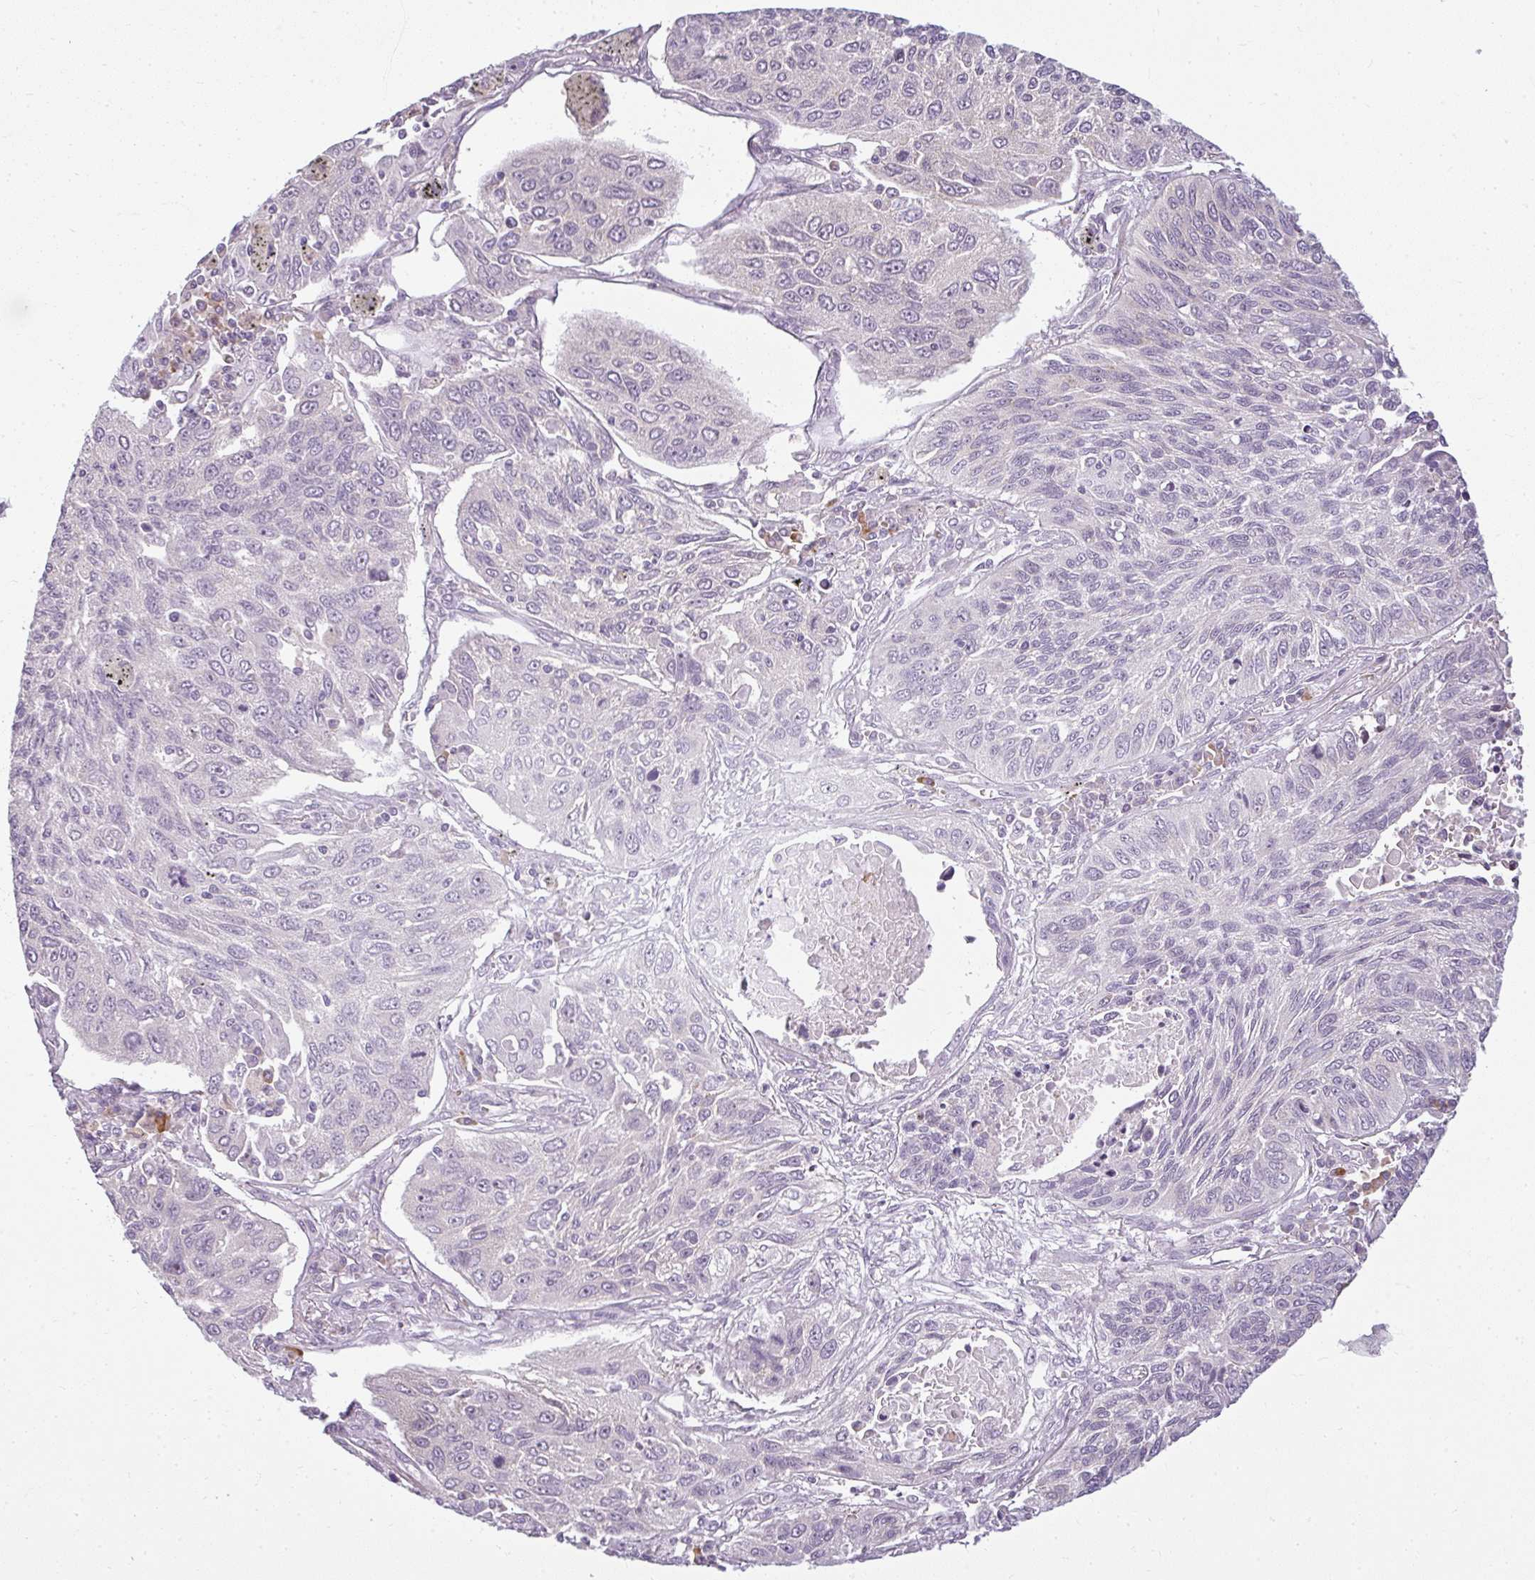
{"staining": {"intensity": "negative", "quantity": "none", "location": "none"}, "tissue": "lung cancer", "cell_type": "Tumor cells", "image_type": "cancer", "snomed": [{"axis": "morphology", "description": "Squamous cell carcinoma, NOS"}, {"axis": "topography", "description": "Lung"}], "caption": "IHC image of lung squamous cell carcinoma stained for a protein (brown), which reveals no expression in tumor cells.", "gene": "ZFYVE26", "patient": {"sex": "female", "age": 66}}